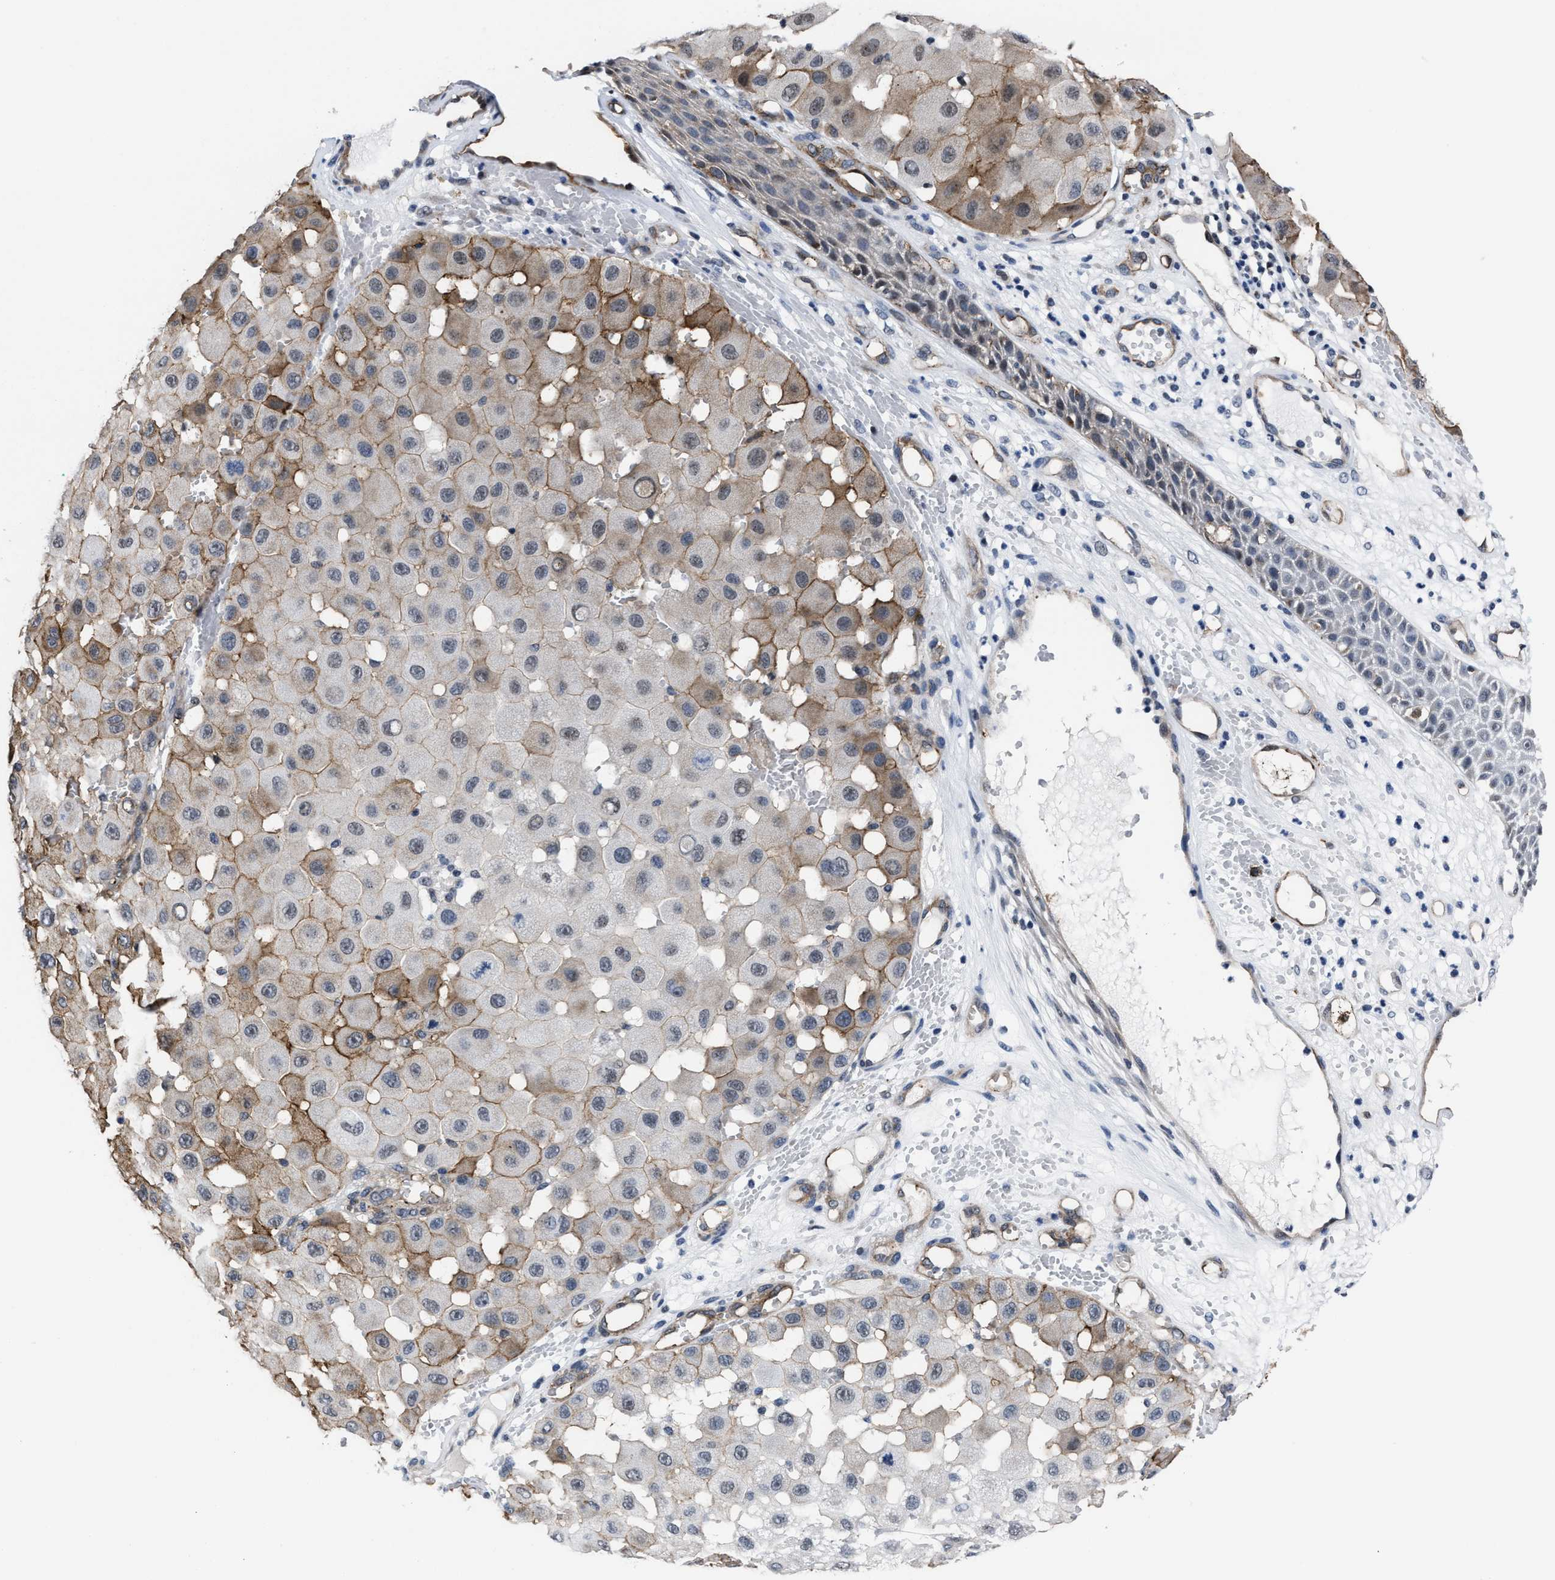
{"staining": {"intensity": "moderate", "quantity": "<25%", "location": "cytoplasmic/membranous"}, "tissue": "melanoma", "cell_type": "Tumor cells", "image_type": "cancer", "snomed": [{"axis": "morphology", "description": "Malignant melanoma, NOS"}, {"axis": "topography", "description": "Skin"}], "caption": "Malignant melanoma tissue exhibits moderate cytoplasmic/membranous expression in approximately <25% of tumor cells", "gene": "MARCKSL1", "patient": {"sex": "female", "age": 81}}